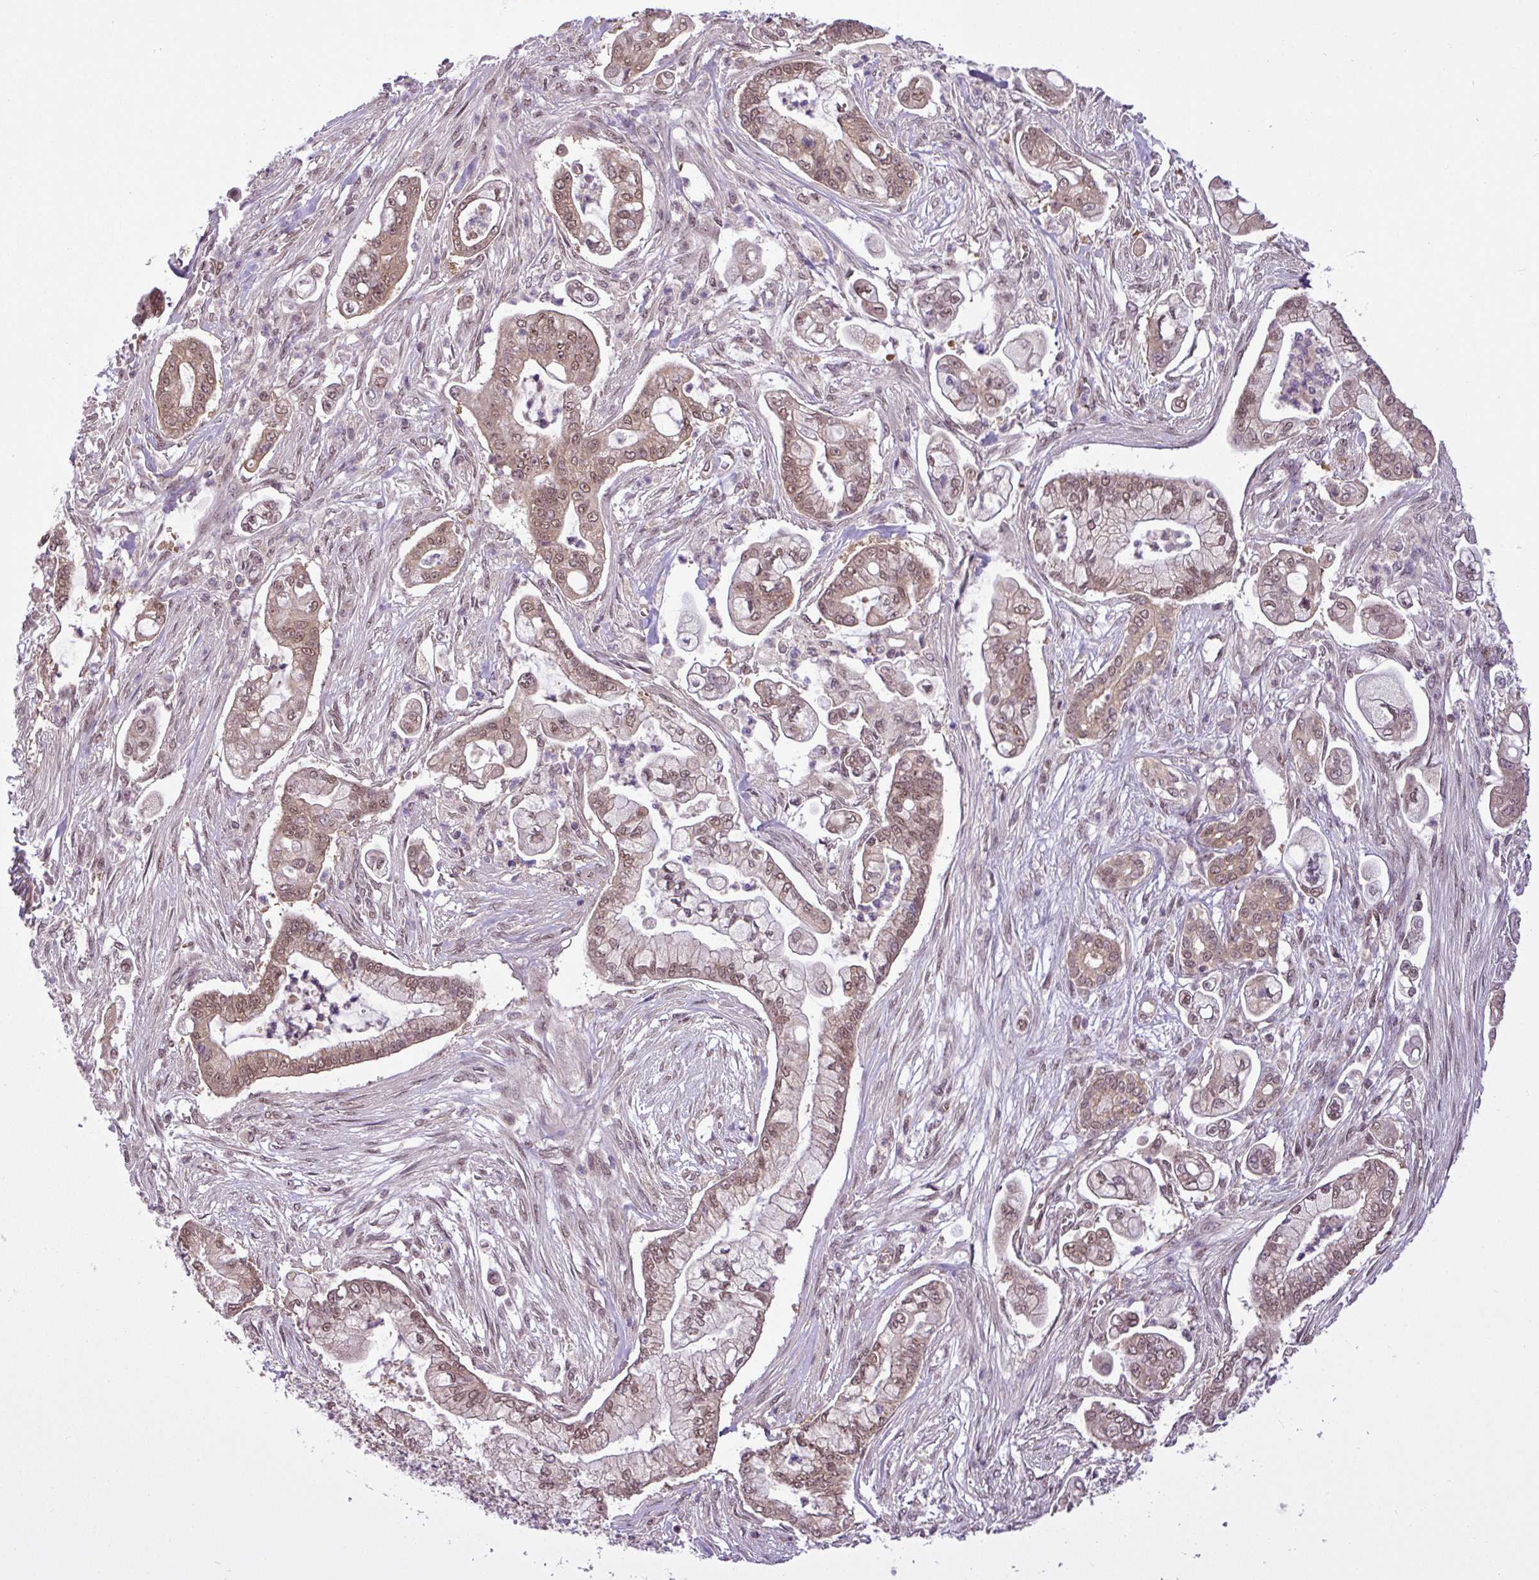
{"staining": {"intensity": "moderate", "quantity": ">75%", "location": "cytoplasmic/membranous,nuclear"}, "tissue": "pancreatic cancer", "cell_type": "Tumor cells", "image_type": "cancer", "snomed": [{"axis": "morphology", "description": "Adenocarcinoma, NOS"}, {"axis": "topography", "description": "Pancreas"}], "caption": "Immunohistochemistry (IHC) histopathology image of pancreatic adenocarcinoma stained for a protein (brown), which demonstrates medium levels of moderate cytoplasmic/membranous and nuclear positivity in approximately >75% of tumor cells.", "gene": "MFHAS1", "patient": {"sex": "female", "age": 69}}